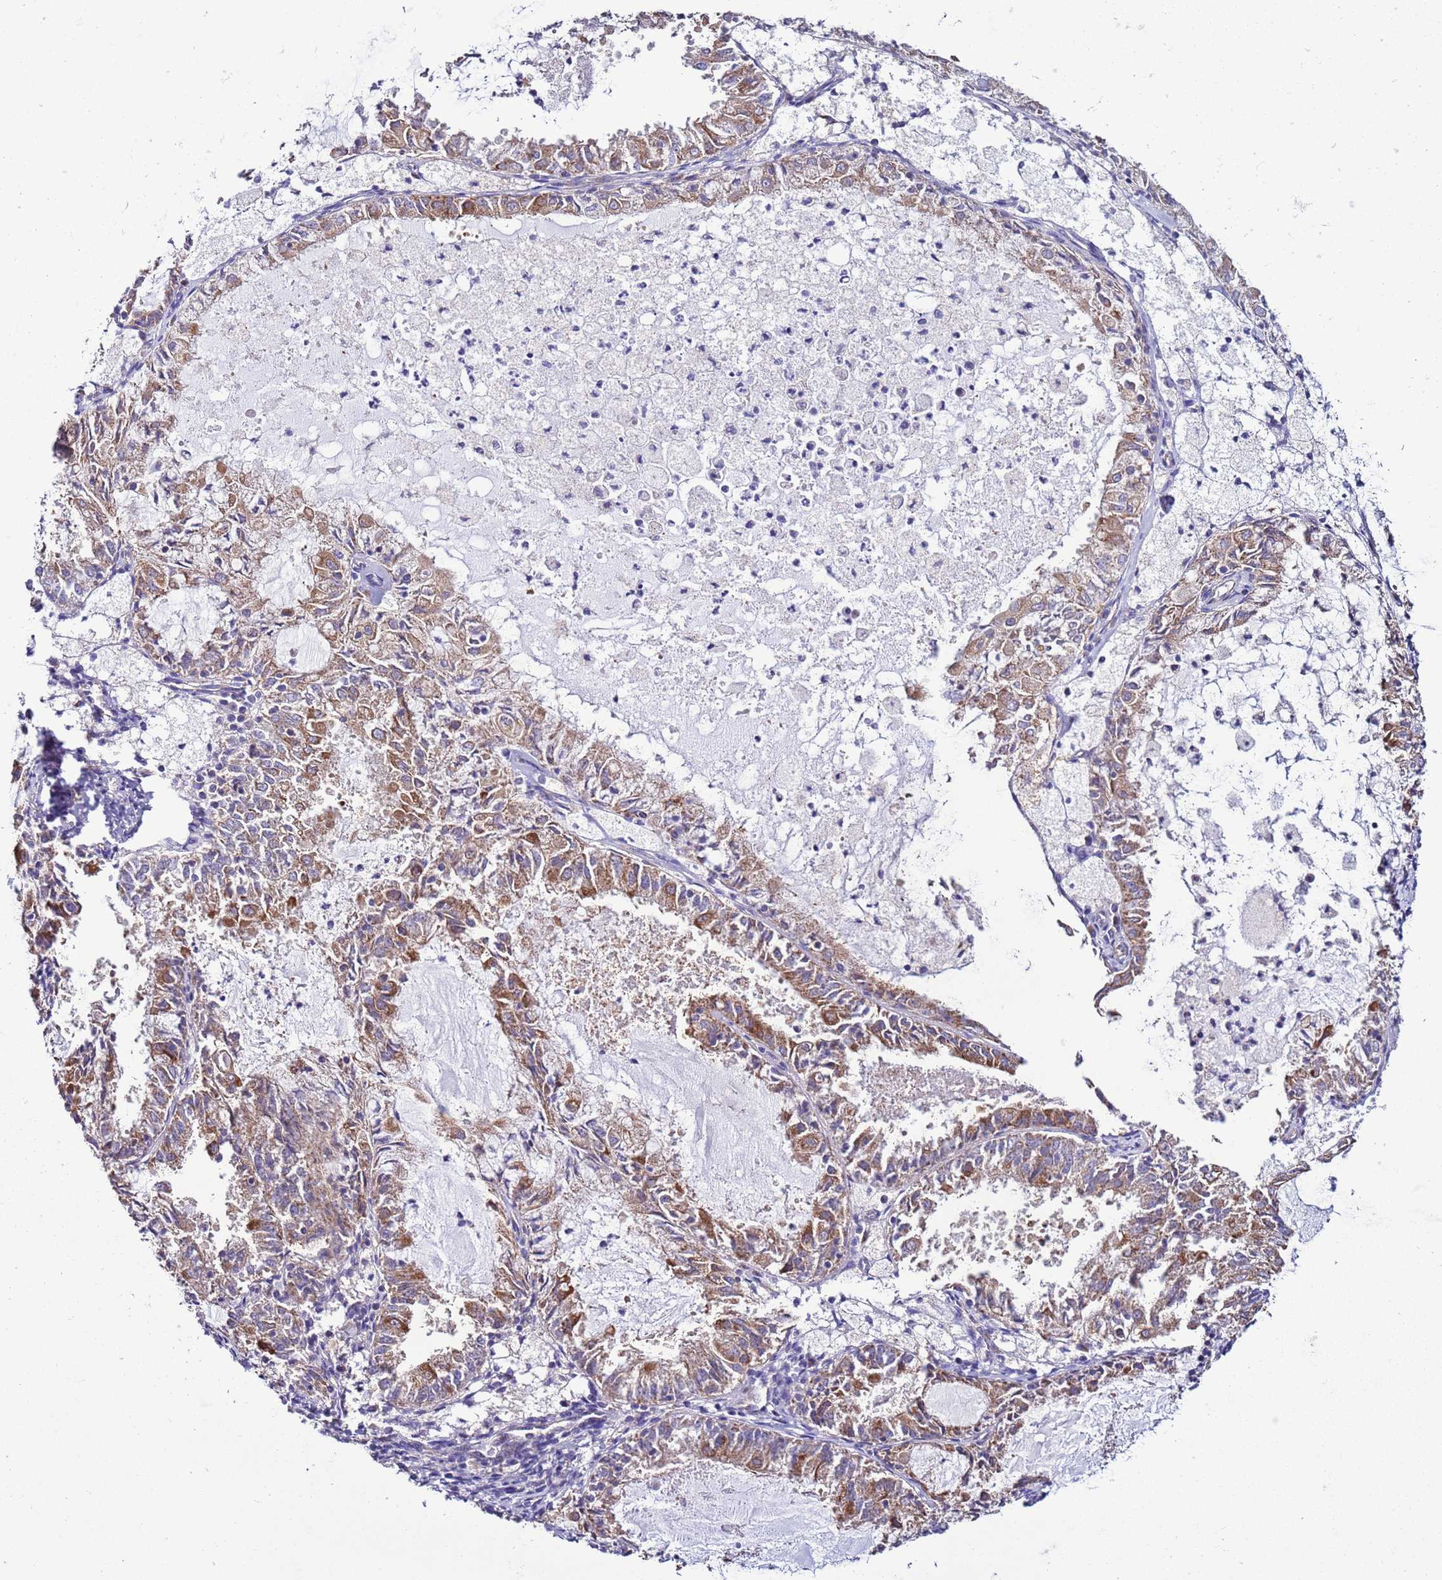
{"staining": {"intensity": "moderate", "quantity": ">75%", "location": "cytoplasmic/membranous"}, "tissue": "endometrial cancer", "cell_type": "Tumor cells", "image_type": "cancer", "snomed": [{"axis": "morphology", "description": "Adenocarcinoma, NOS"}, {"axis": "topography", "description": "Endometrium"}], "caption": "Moderate cytoplasmic/membranous staining is appreciated in approximately >75% of tumor cells in endometrial cancer (adenocarcinoma).", "gene": "AHI1", "patient": {"sex": "female", "age": 57}}